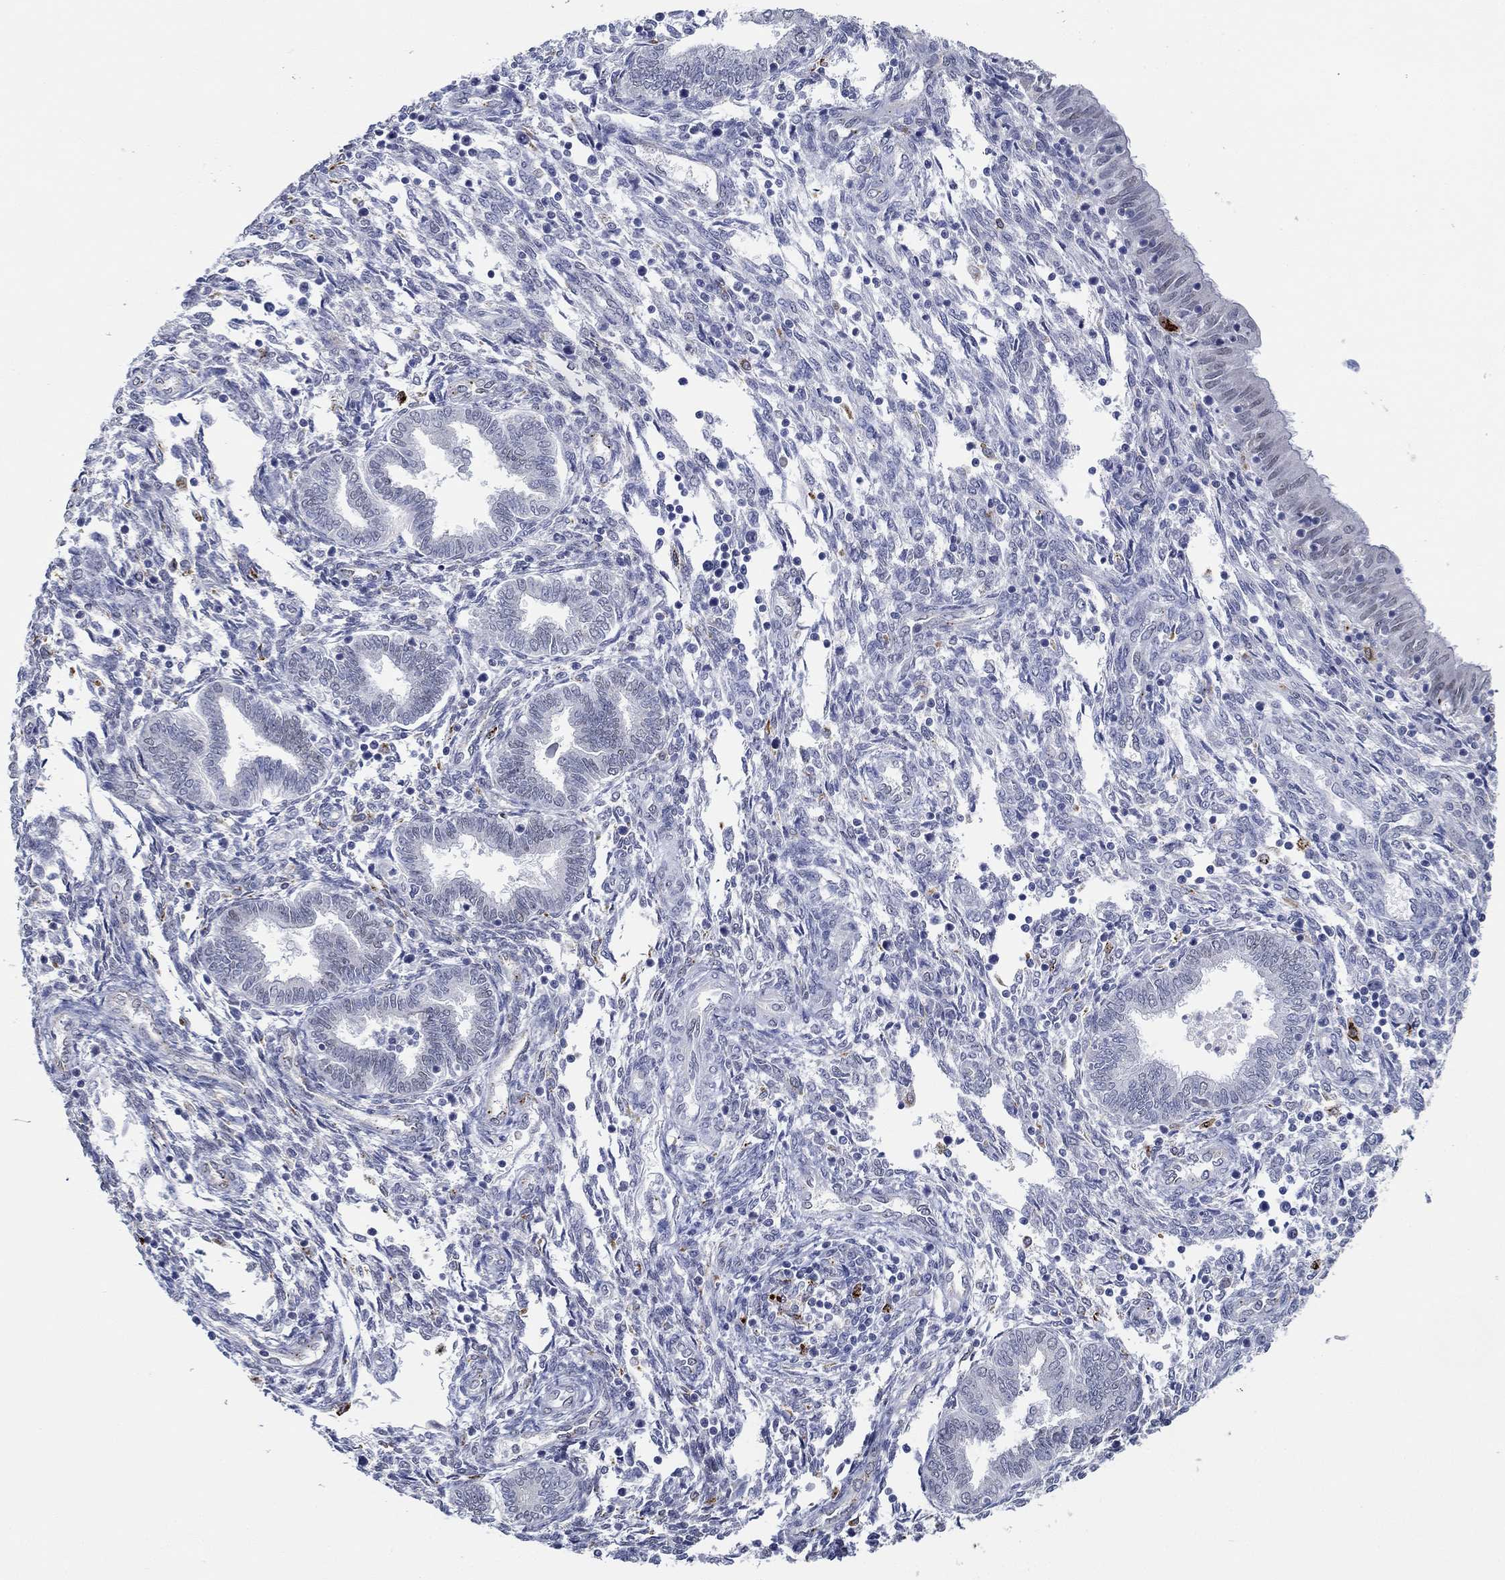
{"staining": {"intensity": "moderate", "quantity": "<25%", "location": "nuclear"}, "tissue": "endometrium", "cell_type": "Cells in endometrial stroma", "image_type": "normal", "snomed": [{"axis": "morphology", "description": "Normal tissue, NOS"}, {"axis": "topography", "description": "Endometrium"}], "caption": "The immunohistochemical stain highlights moderate nuclear expression in cells in endometrial stroma of benign endometrium. (IHC, brightfield microscopy, high magnification).", "gene": "GATA2", "patient": {"sex": "female", "age": 42}}